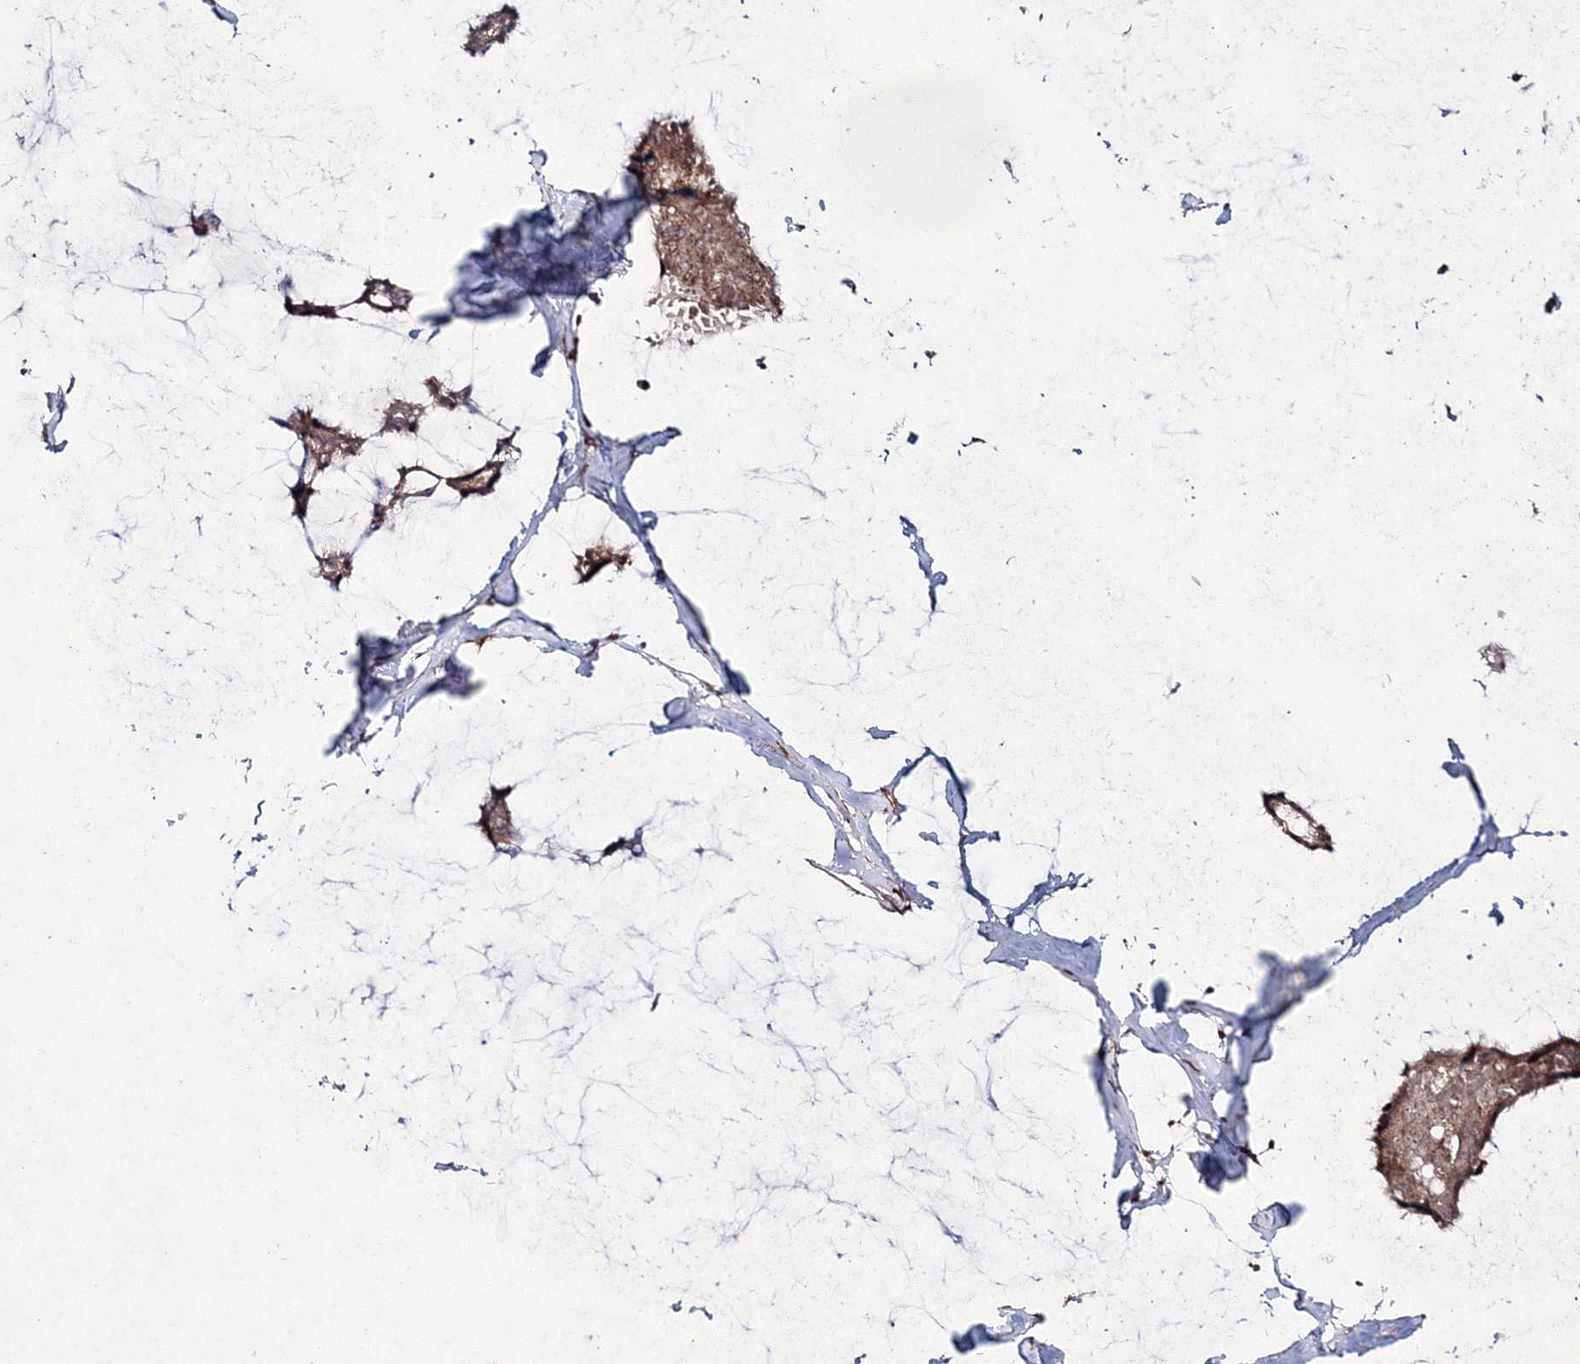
{"staining": {"intensity": "moderate", "quantity": ">75%", "location": "cytoplasmic/membranous"}, "tissue": "breast cancer", "cell_type": "Tumor cells", "image_type": "cancer", "snomed": [{"axis": "morphology", "description": "Duct carcinoma"}, {"axis": "topography", "description": "Breast"}], "caption": "Immunohistochemistry image of neoplastic tissue: human breast cancer (invasive ductal carcinoma) stained using immunohistochemistry (IHC) demonstrates medium levels of moderate protein expression localized specifically in the cytoplasmic/membranous of tumor cells, appearing as a cytoplasmic/membranous brown color.", "gene": "SNIP1", "patient": {"sex": "female", "age": 93}}